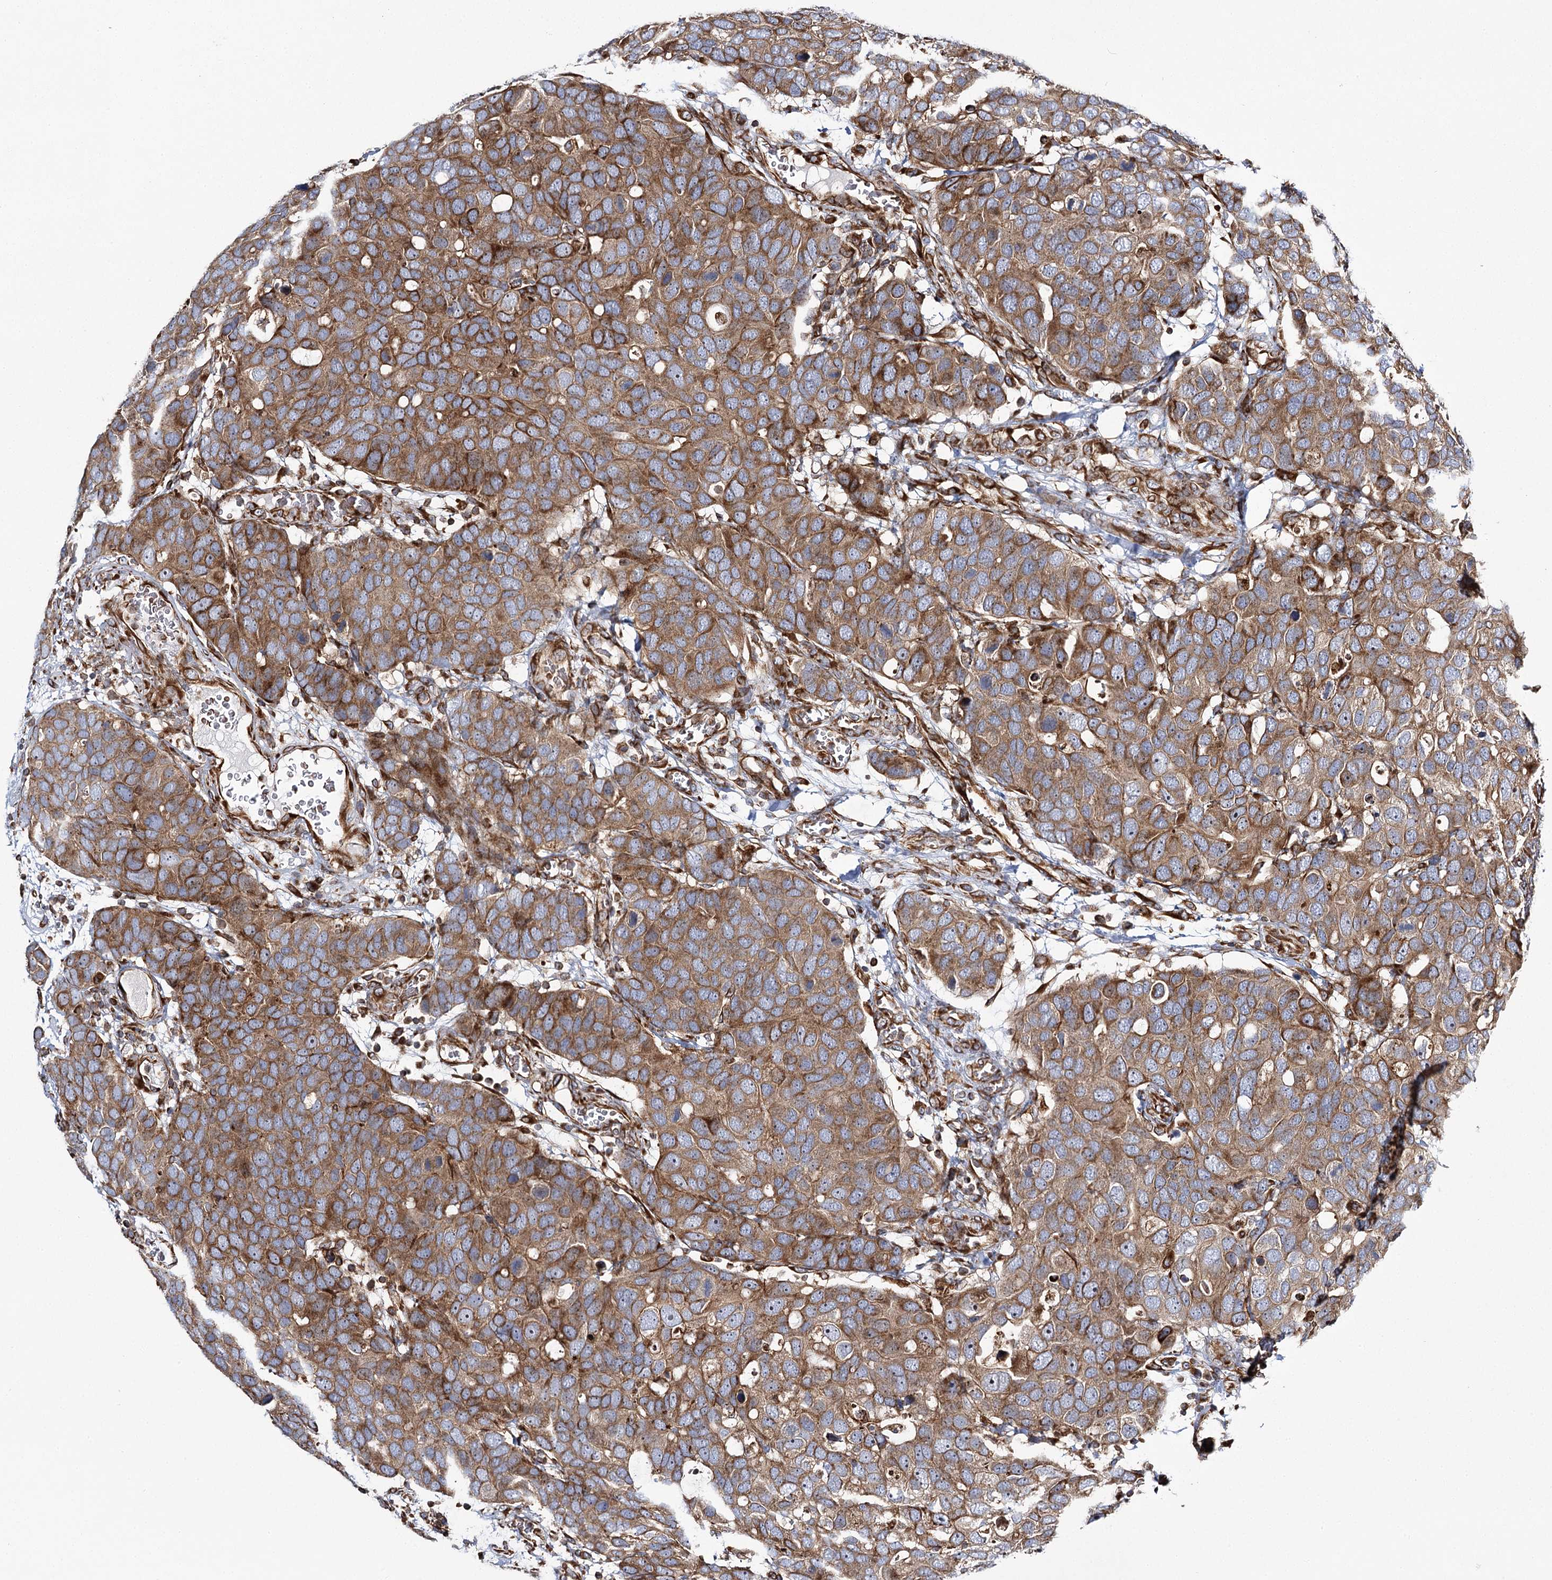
{"staining": {"intensity": "moderate", "quantity": ">75%", "location": "cytoplasmic/membranous"}, "tissue": "breast cancer", "cell_type": "Tumor cells", "image_type": "cancer", "snomed": [{"axis": "morphology", "description": "Duct carcinoma"}, {"axis": "topography", "description": "Breast"}], "caption": "DAB (3,3'-diaminobenzidine) immunohistochemical staining of breast cancer shows moderate cytoplasmic/membranous protein expression in about >75% of tumor cells.", "gene": "THUMPD3", "patient": {"sex": "female", "age": 83}}